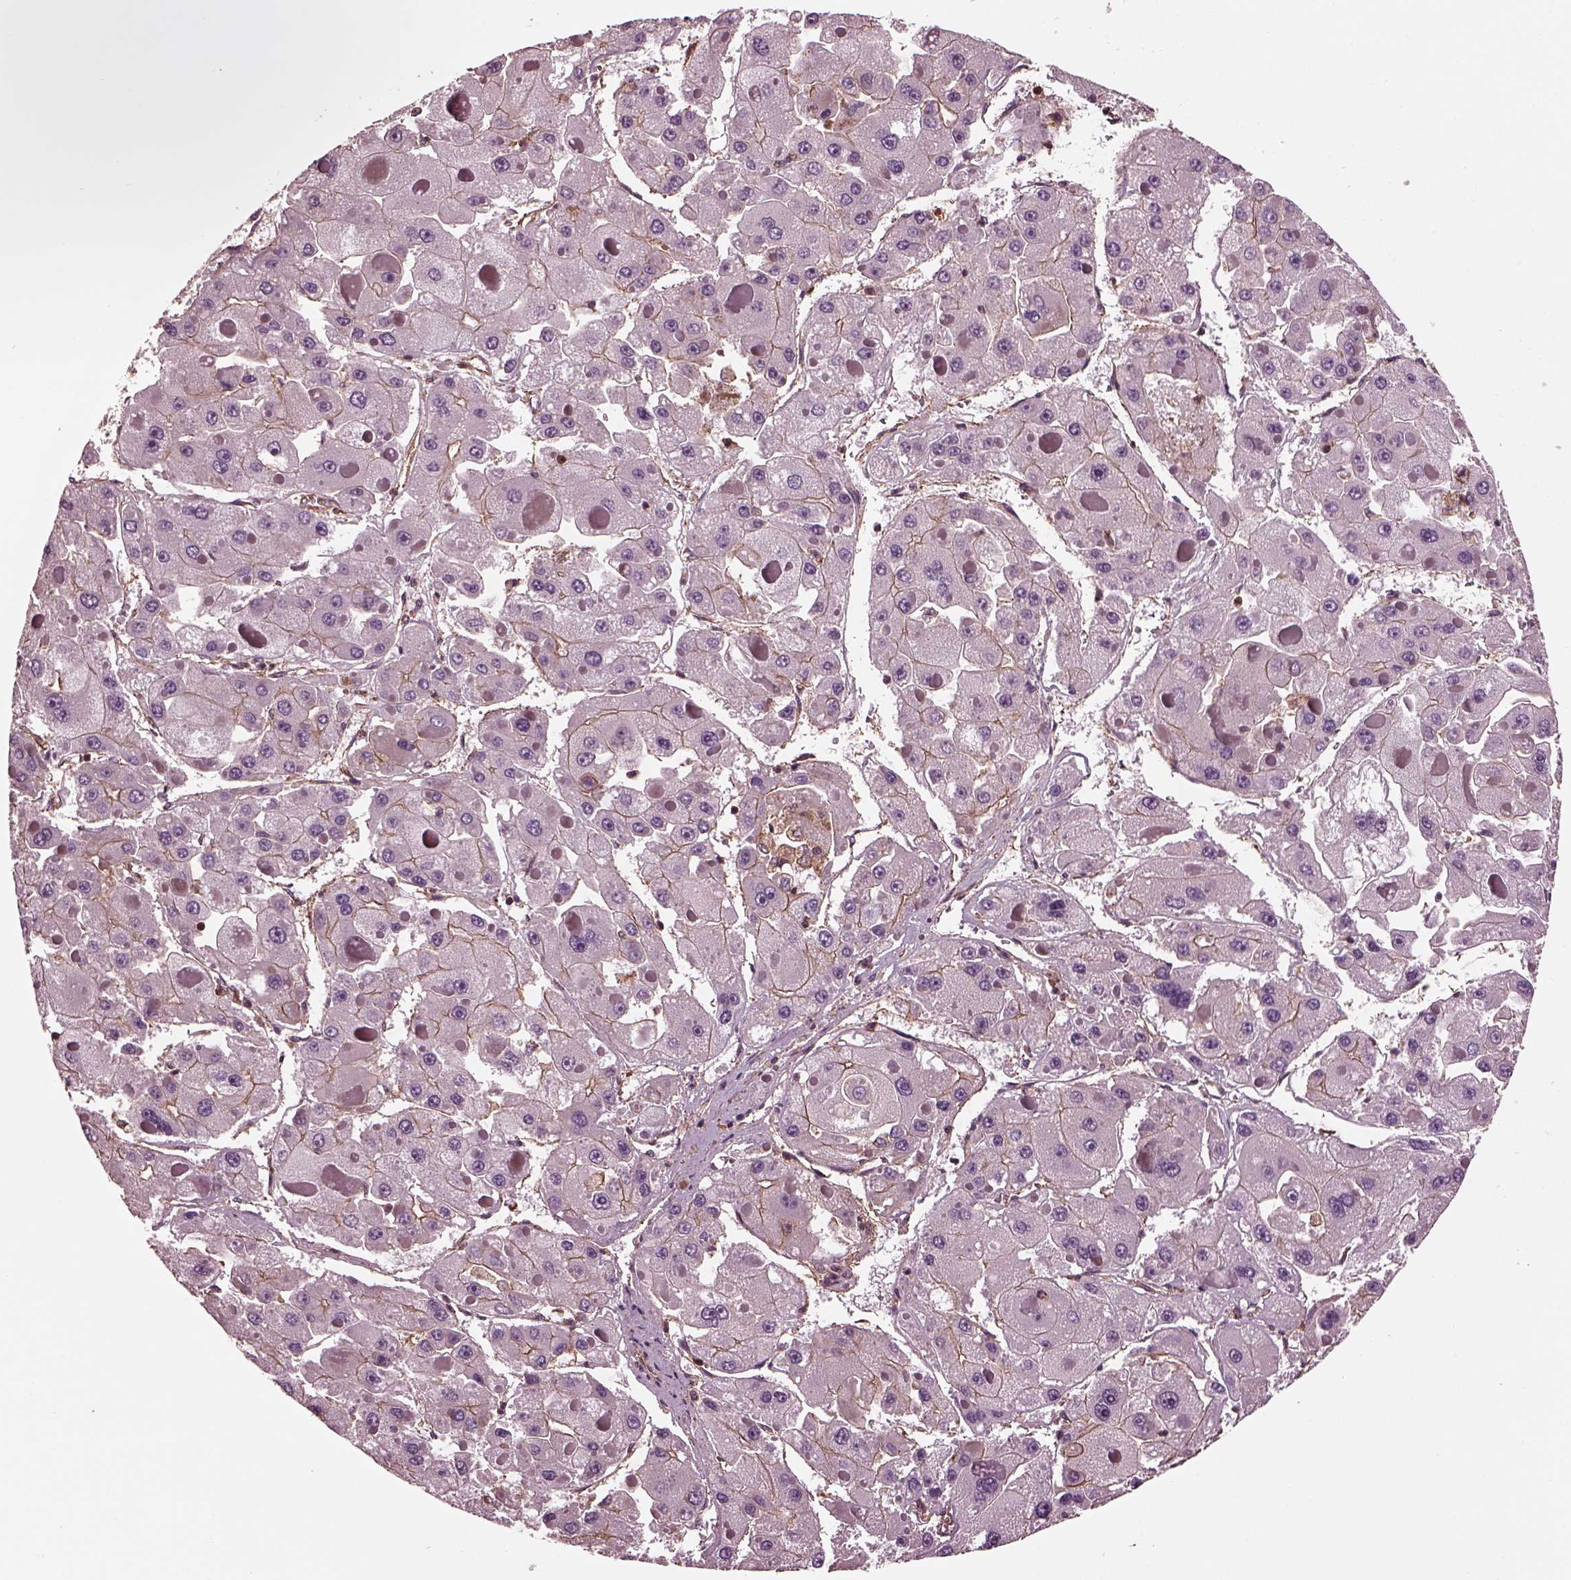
{"staining": {"intensity": "weak", "quantity": ">75%", "location": "cytoplasmic/membranous"}, "tissue": "liver cancer", "cell_type": "Tumor cells", "image_type": "cancer", "snomed": [{"axis": "morphology", "description": "Carcinoma, Hepatocellular, NOS"}, {"axis": "topography", "description": "Liver"}], "caption": "Weak cytoplasmic/membranous positivity is identified in about >75% of tumor cells in liver cancer (hepatocellular carcinoma).", "gene": "MYL6", "patient": {"sex": "female", "age": 73}}